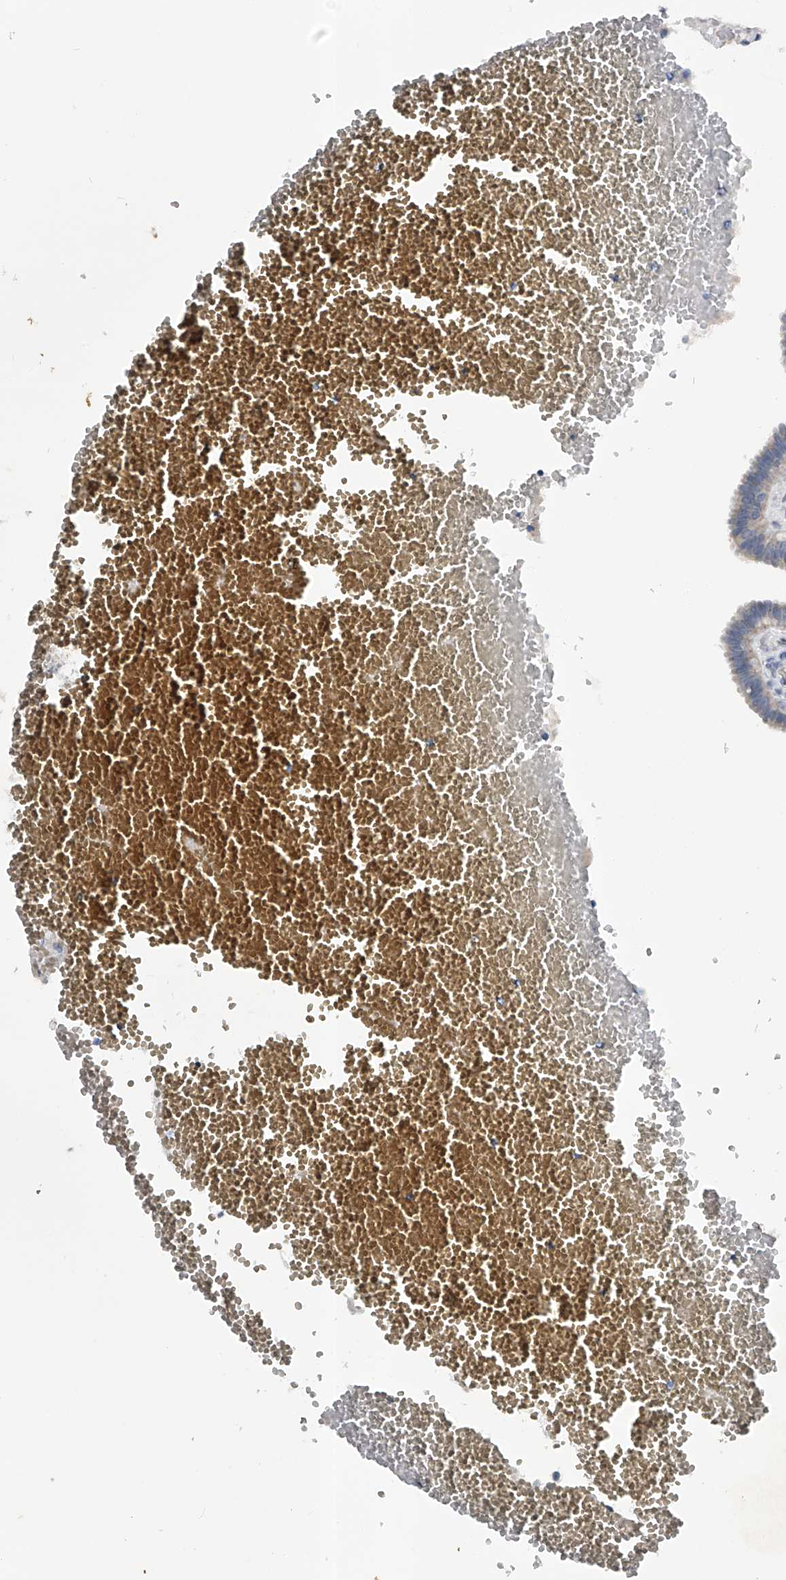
{"staining": {"intensity": "weak", "quantity": "25%-75%", "location": "cytoplasmic/membranous,nuclear"}, "tissue": "fallopian tube", "cell_type": "Glandular cells", "image_type": "normal", "snomed": [{"axis": "morphology", "description": "Normal tissue, NOS"}, {"axis": "topography", "description": "Fallopian tube"}, {"axis": "topography", "description": "Placenta"}], "caption": "Protein analysis of unremarkable fallopian tube demonstrates weak cytoplasmic/membranous,nuclear positivity in approximately 25%-75% of glandular cells. Nuclei are stained in blue.", "gene": "RWDD2A", "patient": {"sex": "female", "age": 32}}